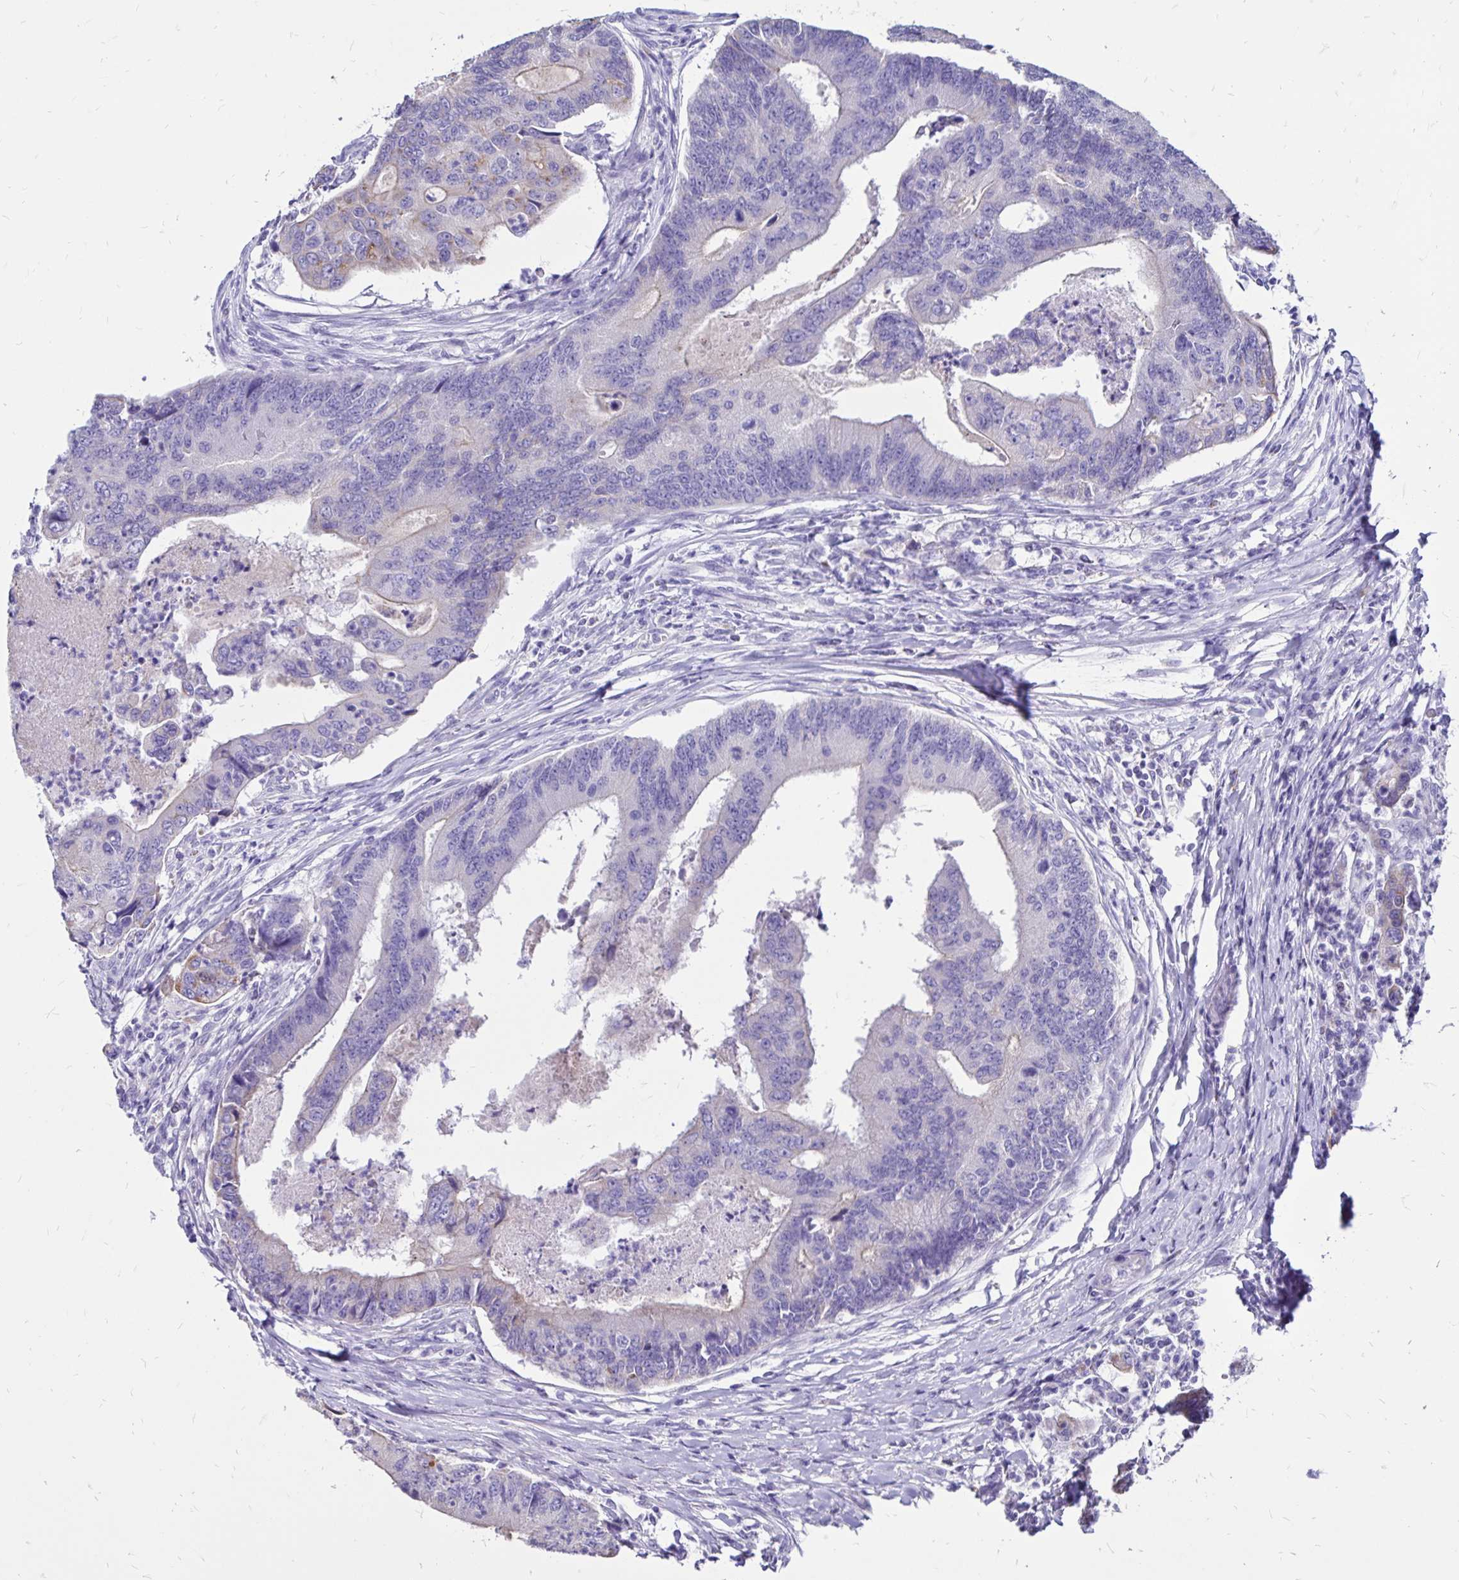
{"staining": {"intensity": "weak", "quantity": "<25%", "location": "cytoplasmic/membranous"}, "tissue": "colorectal cancer", "cell_type": "Tumor cells", "image_type": "cancer", "snomed": [{"axis": "morphology", "description": "Adenocarcinoma, NOS"}, {"axis": "topography", "description": "Colon"}], "caption": "DAB immunohistochemical staining of colorectal adenocarcinoma demonstrates no significant expression in tumor cells.", "gene": "EVPL", "patient": {"sex": "female", "age": 67}}